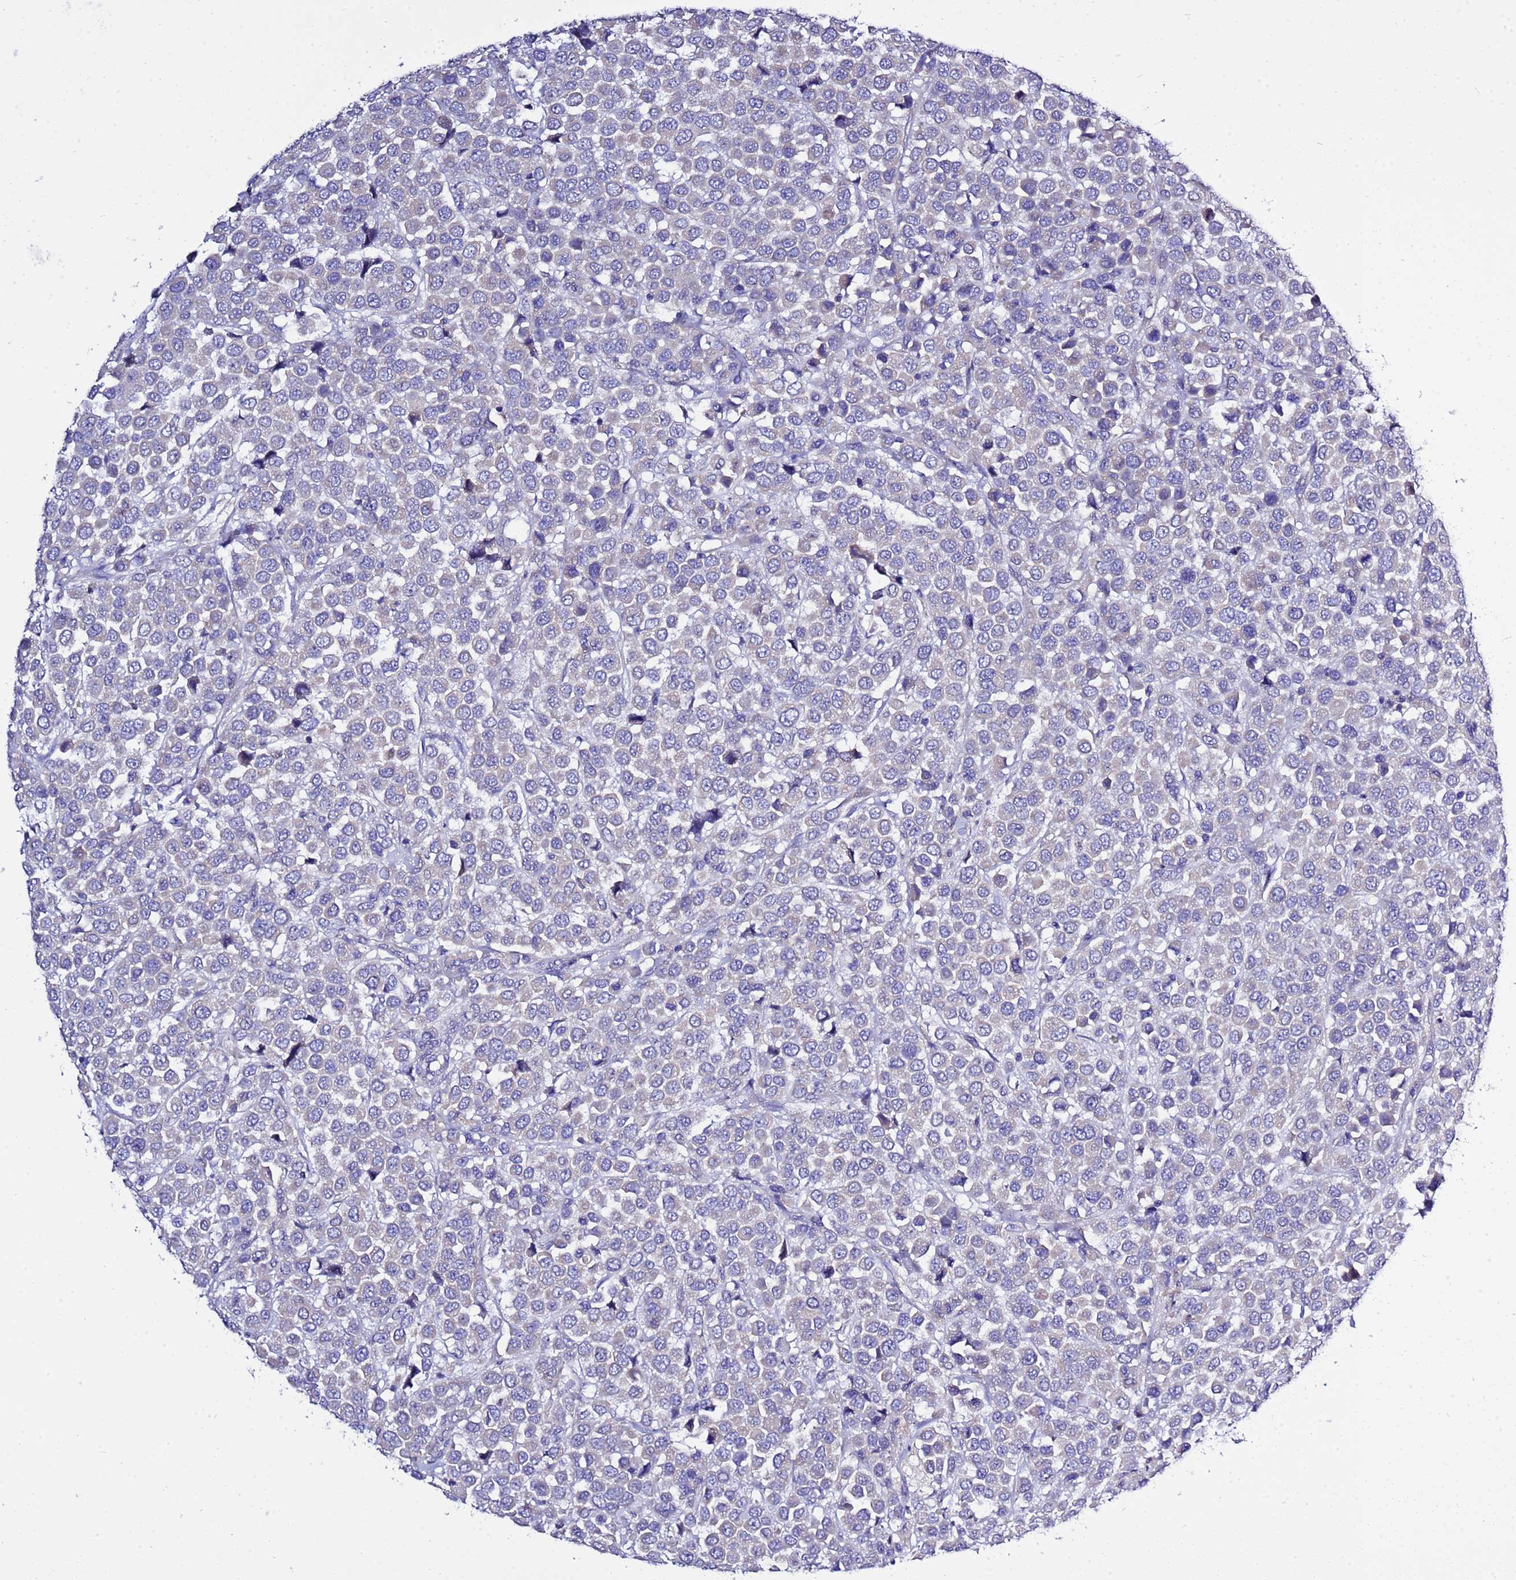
{"staining": {"intensity": "negative", "quantity": "none", "location": "none"}, "tissue": "breast cancer", "cell_type": "Tumor cells", "image_type": "cancer", "snomed": [{"axis": "morphology", "description": "Duct carcinoma"}, {"axis": "topography", "description": "Breast"}], "caption": "DAB immunohistochemical staining of human breast cancer displays no significant positivity in tumor cells. (DAB (3,3'-diaminobenzidine) immunohistochemistry (IHC) with hematoxylin counter stain).", "gene": "KICS2", "patient": {"sex": "female", "age": 61}}